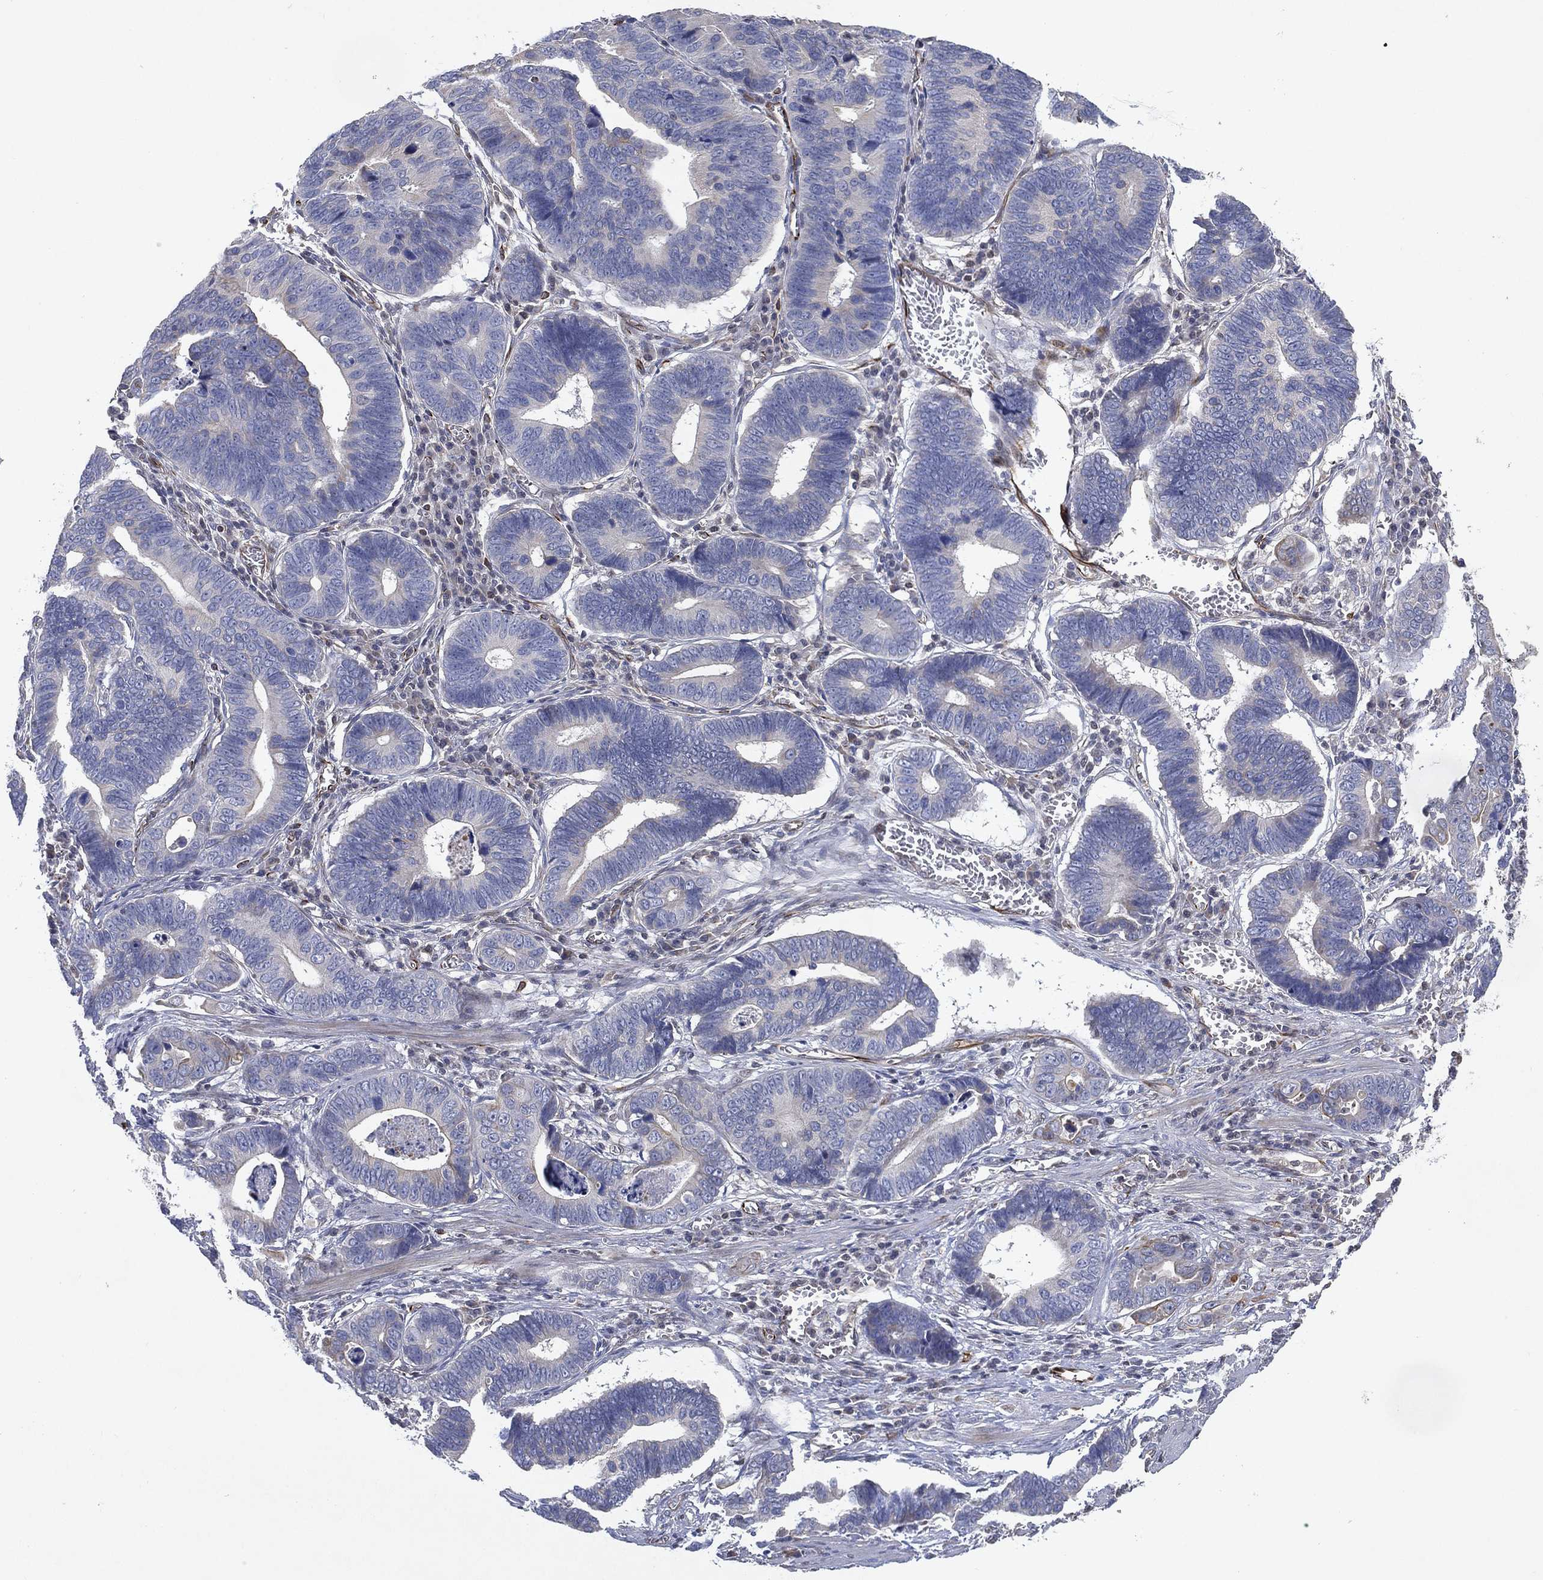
{"staining": {"intensity": "negative", "quantity": "none", "location": "none"}, "tissue": "stomach cancer", "cell_type": "Tumor cells", "image_type": "cancer", "snomed": [{"axis": "morphology", "description": "Adenocarcinoma, NOS"}, {"axis": "topography", "description": "Stomach"}], "caption": "IHC photomicrograph of human stomach cancer (adenocarcinoma) stained for a protein (brown), which shows no positivity in tumor cells. (Brightfield microscopy of DAB (3,3'-diaminobenzidine) immunohistochemistry (IHC) at high magnification).", "gene": "FLI1", "patient": {"sex": "male", "age": 84}}